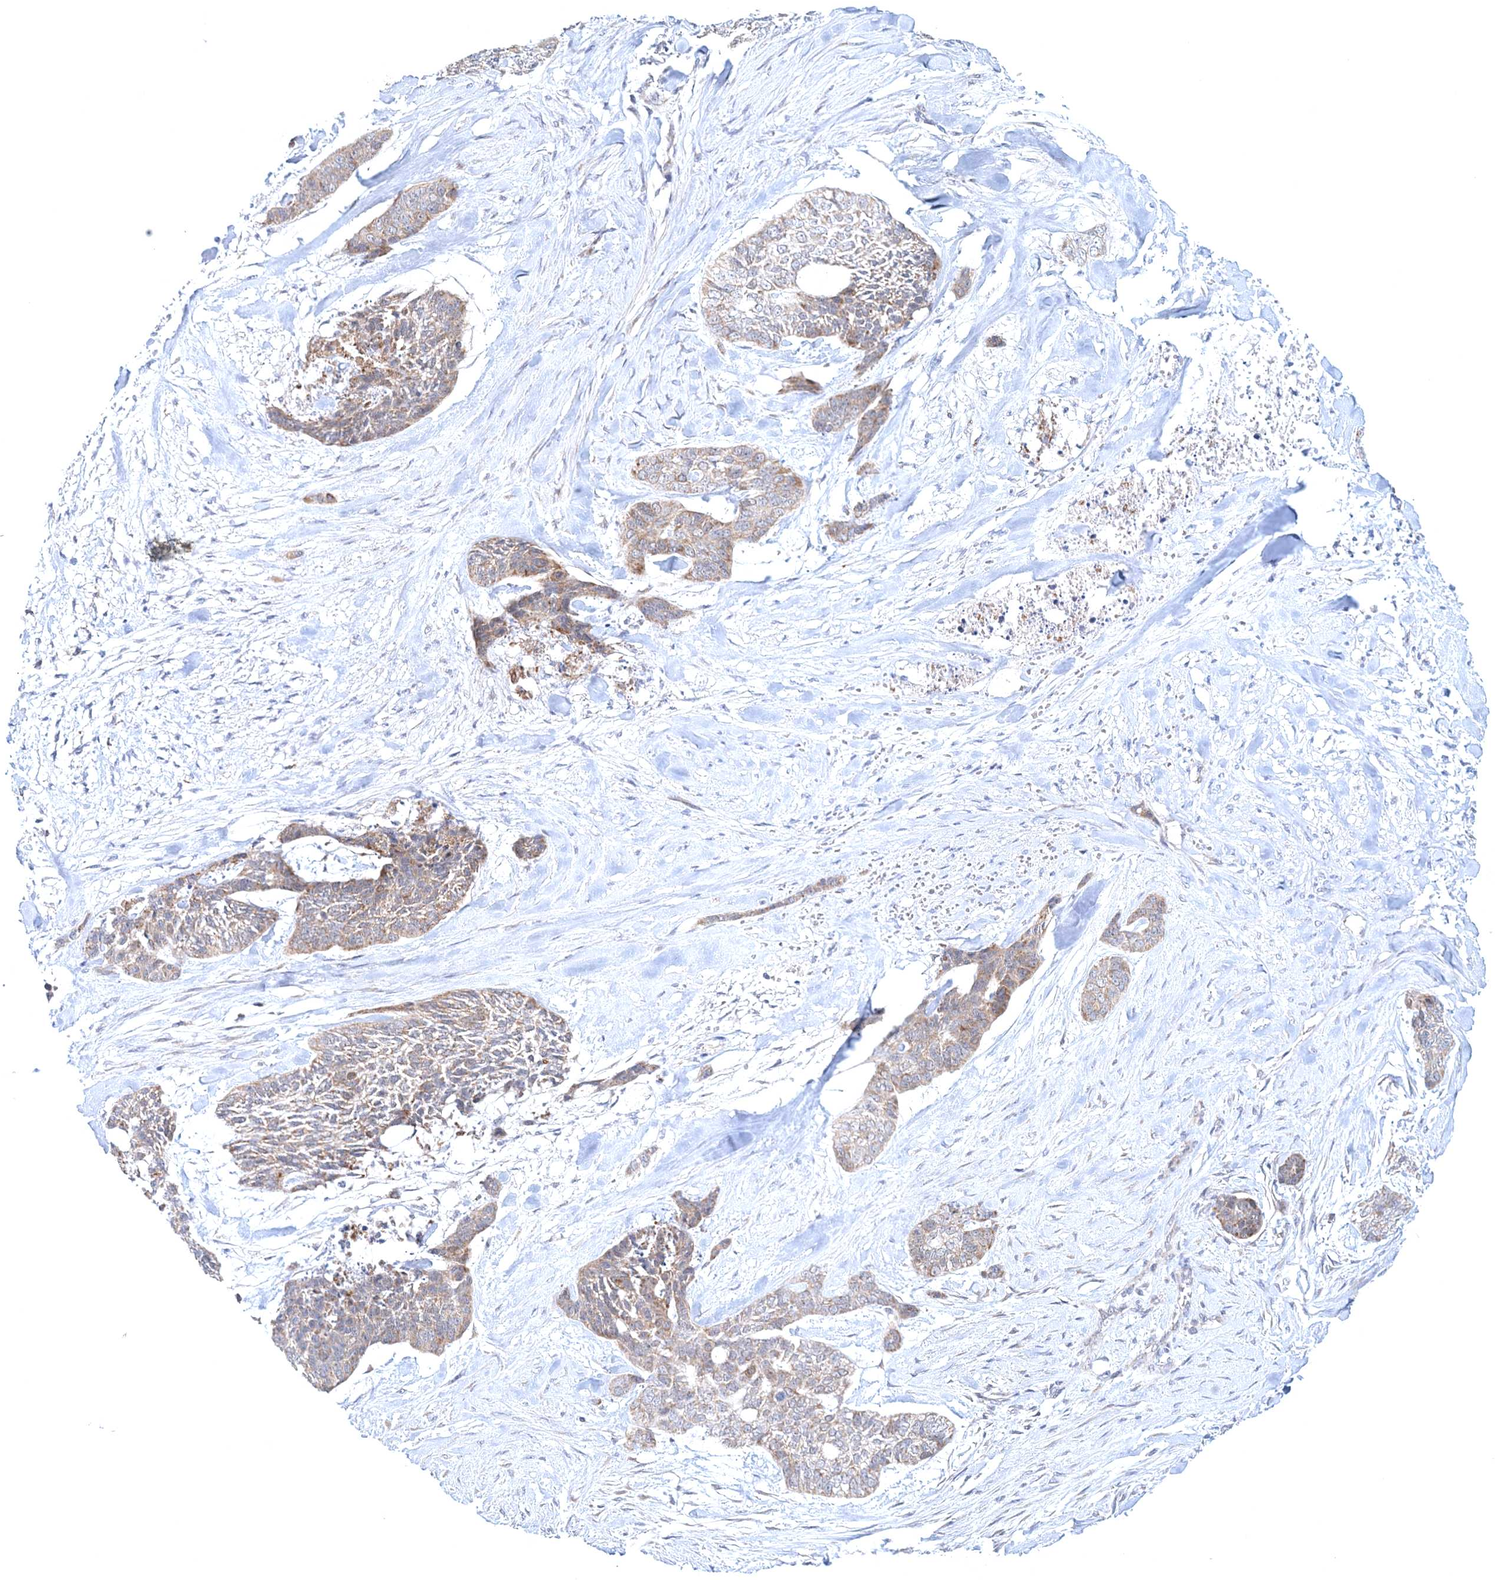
{"staining": {"intensity": "weak", "quantity": "25%-75%", "location": "cytoplasmic/membranous"}, "tissue": "skin cancer", "cell_type": "Tumor cells", "image_type": "cancer", "snomed": [{"axis": "morphology", "description": "Basal cell carcinoma"}, {"axis": "topography", "description": "Skin"}], "caption": "Brown immunohistochemical staining in human skin cancer reveals weak cytoplasmic/membranous positivity in approximately 25%-75% of tumor cells.", "gene": "RNF150", "patient": {"sex": "female", "age": 64}}